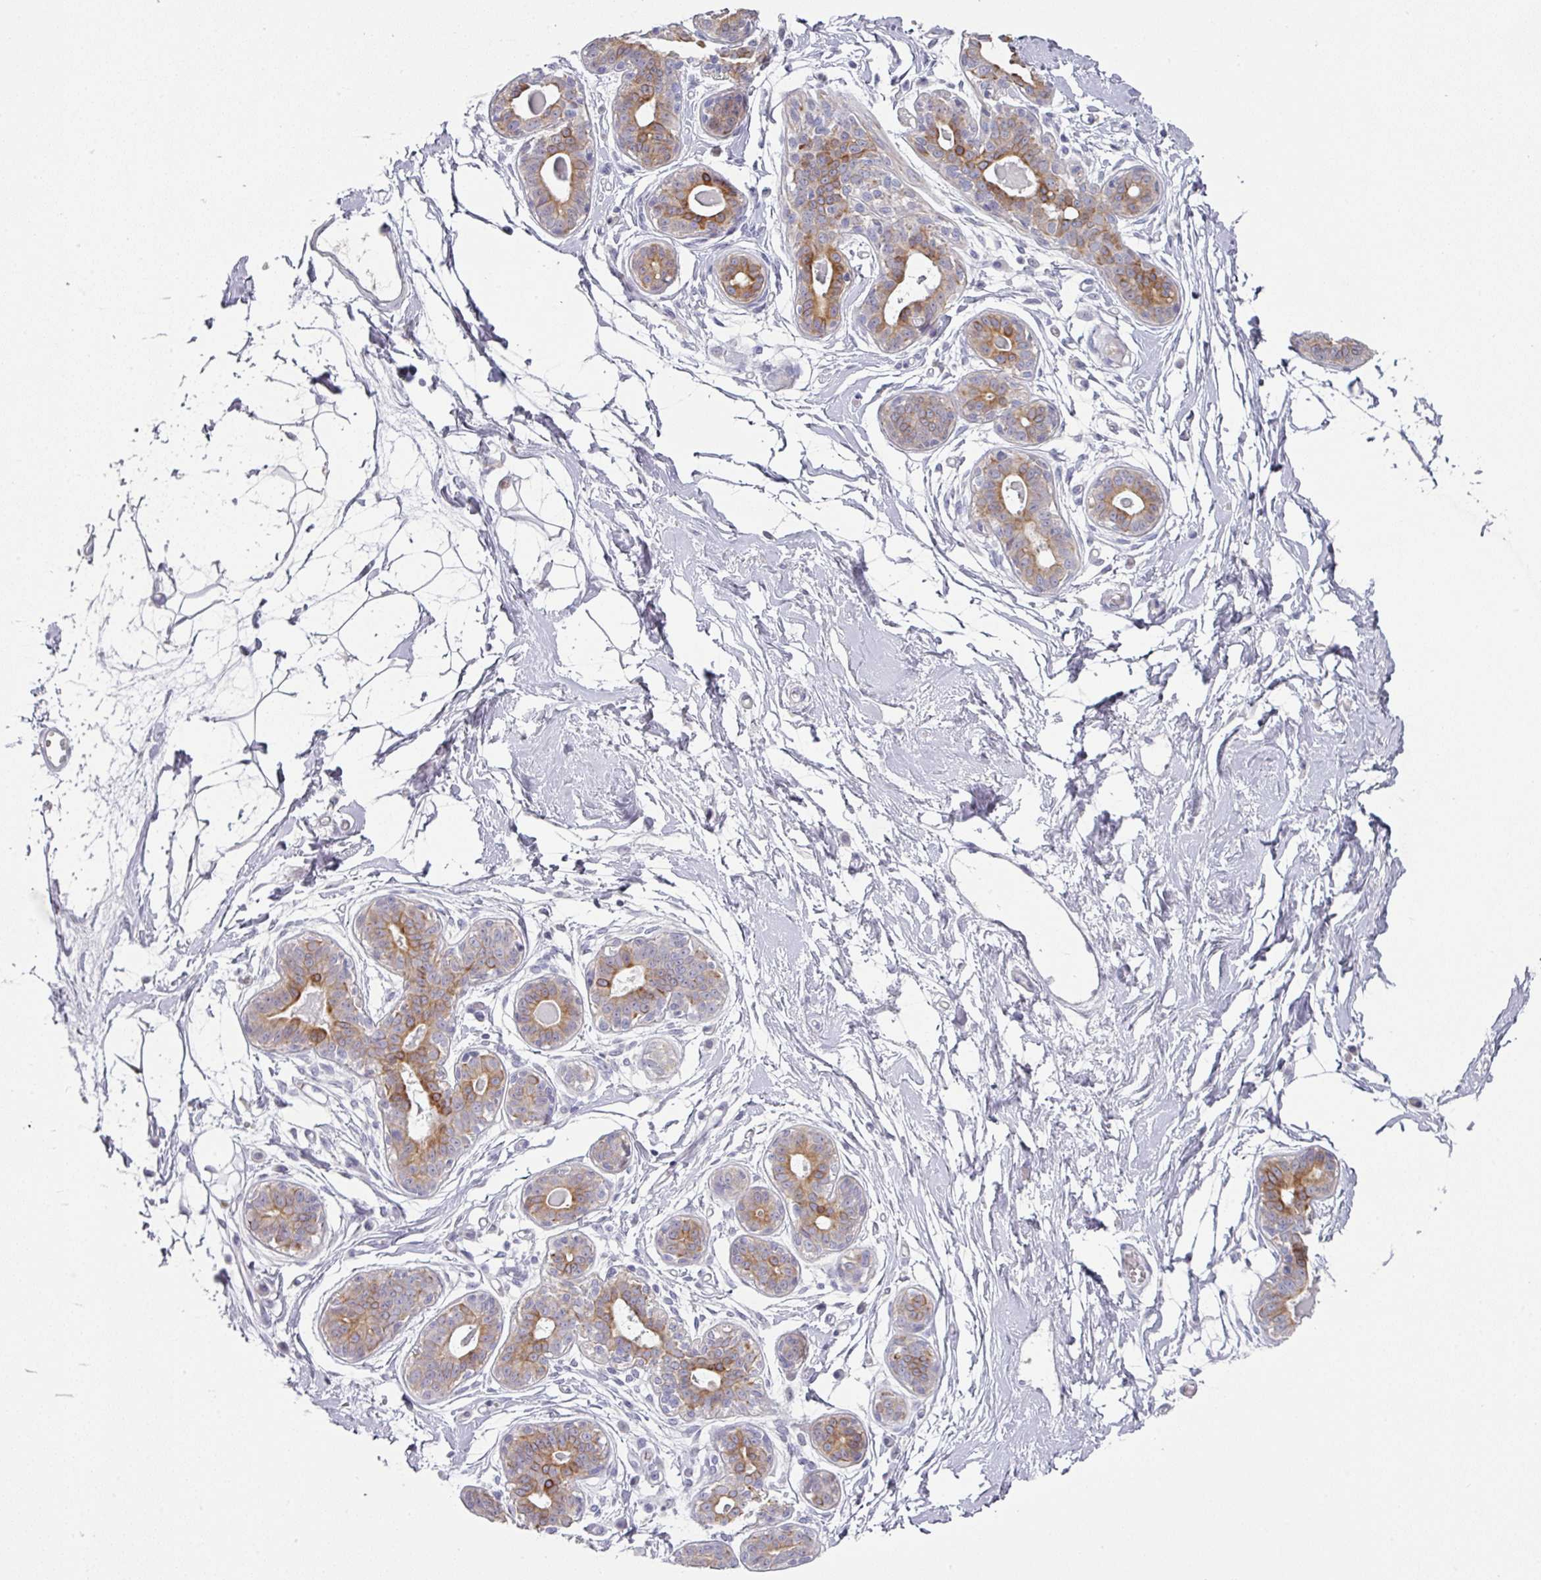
{"staining": {"intensity": "negative", "quantity": "none", "location": "none"}, "tissue": "breast", "cell_type": "Adipocytes", "image_type": "normal", "snomed": [{"axis": "morphology", "description": "Normal tissue, NOS"}, {"axis": "topography", "description": "Breast"}], "caption": "Protein analysis of normal breast demonstrates no significant expression in adipocytes. Brightfield microscopy of IHC stained with DAB (brown) and hematoxylin (blue), captured at high magnification.", "gene": "GTF2H3", "patient": {"sex": "female", "age": 45}}